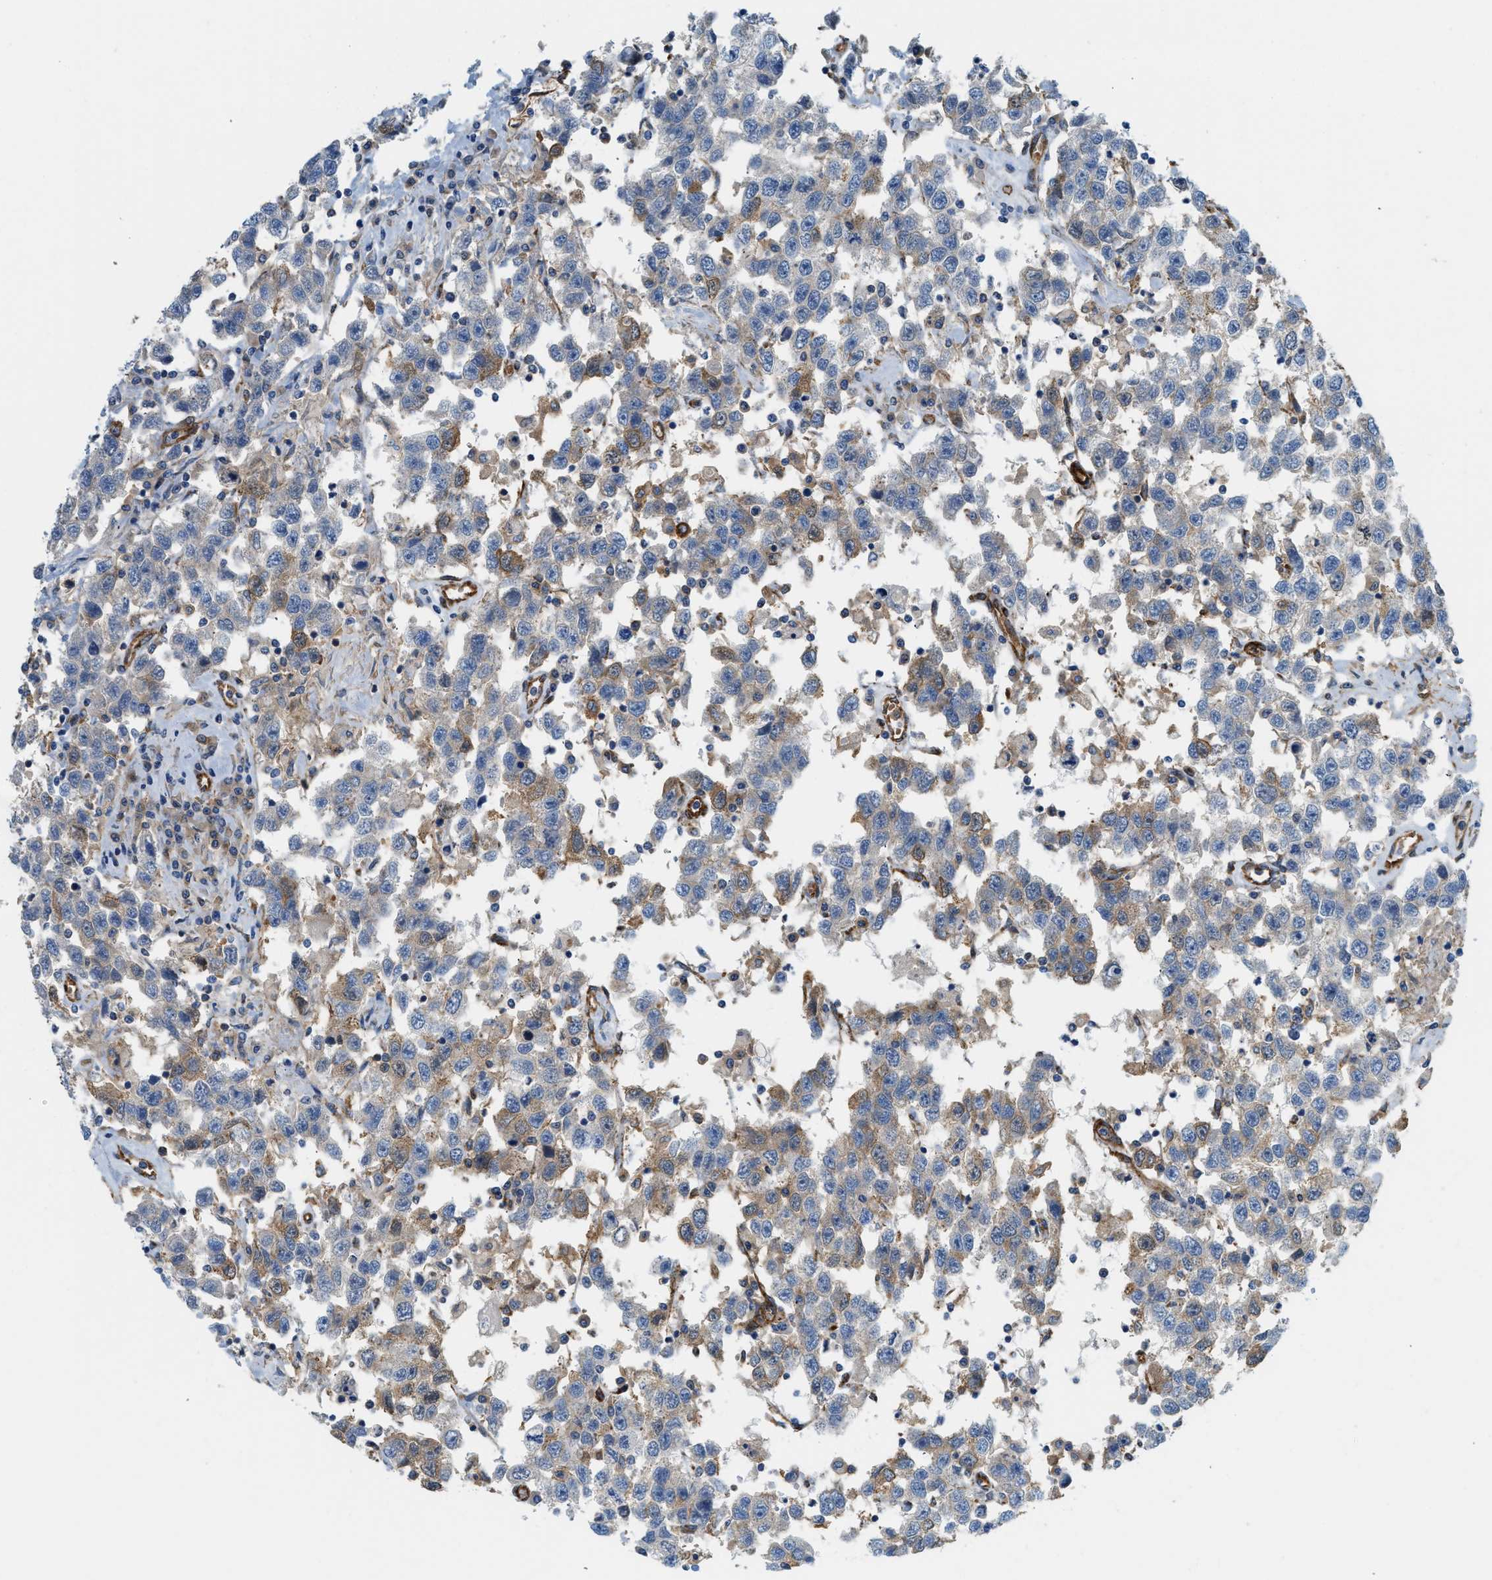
{"staining": {"intensity": "weak", "quantity": "<25%", "location": "cytoplasmic/membranous"}, "tissue": "testis cancer", "cell_type": "Tumor cells", "image_type": "cancer", "snomed": [{"axis": "morphology", "description": "Seminoma, NOS"}, {"axis": "topography", "description": "Testis"}], "caption": "The photomicrograph shows no staining of tumor cells in testis cancer. (Stains: DAB immunohistochemistry with hematoxylin counter stain, Microscopy: brightfield microscopy at high magnification).", "gene": "HIP1", "patient": {"sex": "male", "age": 41}}